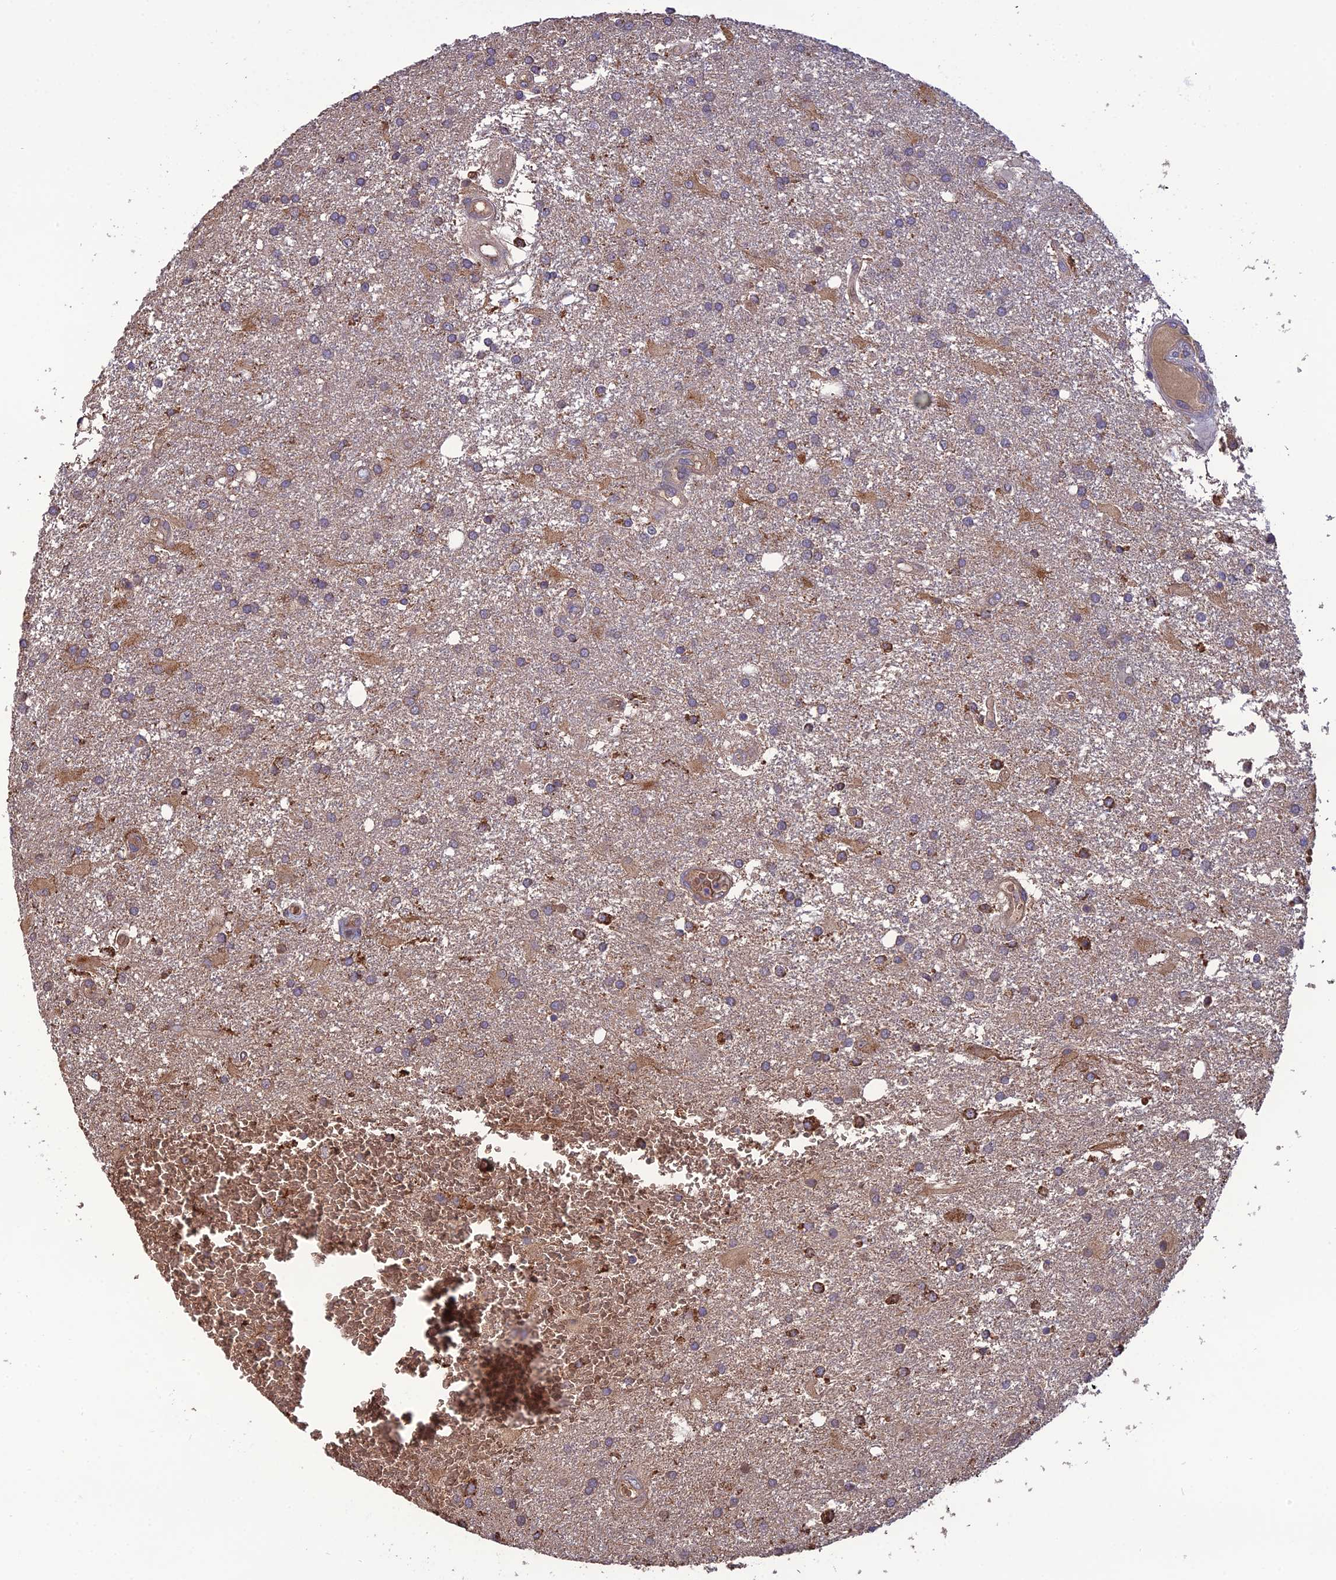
{"staining": {"intensity": "weak", "quantity": "25%-75%", "location": "cytoplasmic/membranous"}, "tissue": "glioma", "cell_type": "Tumor cells", "image_type": "cancer", "snomed": [{"axis": "morphology", "description": "Glioma, malignant, Low grade"}, {"axis": "topography", "description": "Brain"}], "caption": "IHC photomicrograph of neoplastic tissue: malignant glioma (low-grade) stained using immunohistochemistry (IHC) shows low levels of weak protein expression localized specifically in the cytoplasmic/membranous of tumor cells, appearing as a cytoplasmic/membranous brown color.", "gene": "GALR2", "patient": {"sex": "male", "age": 66}}